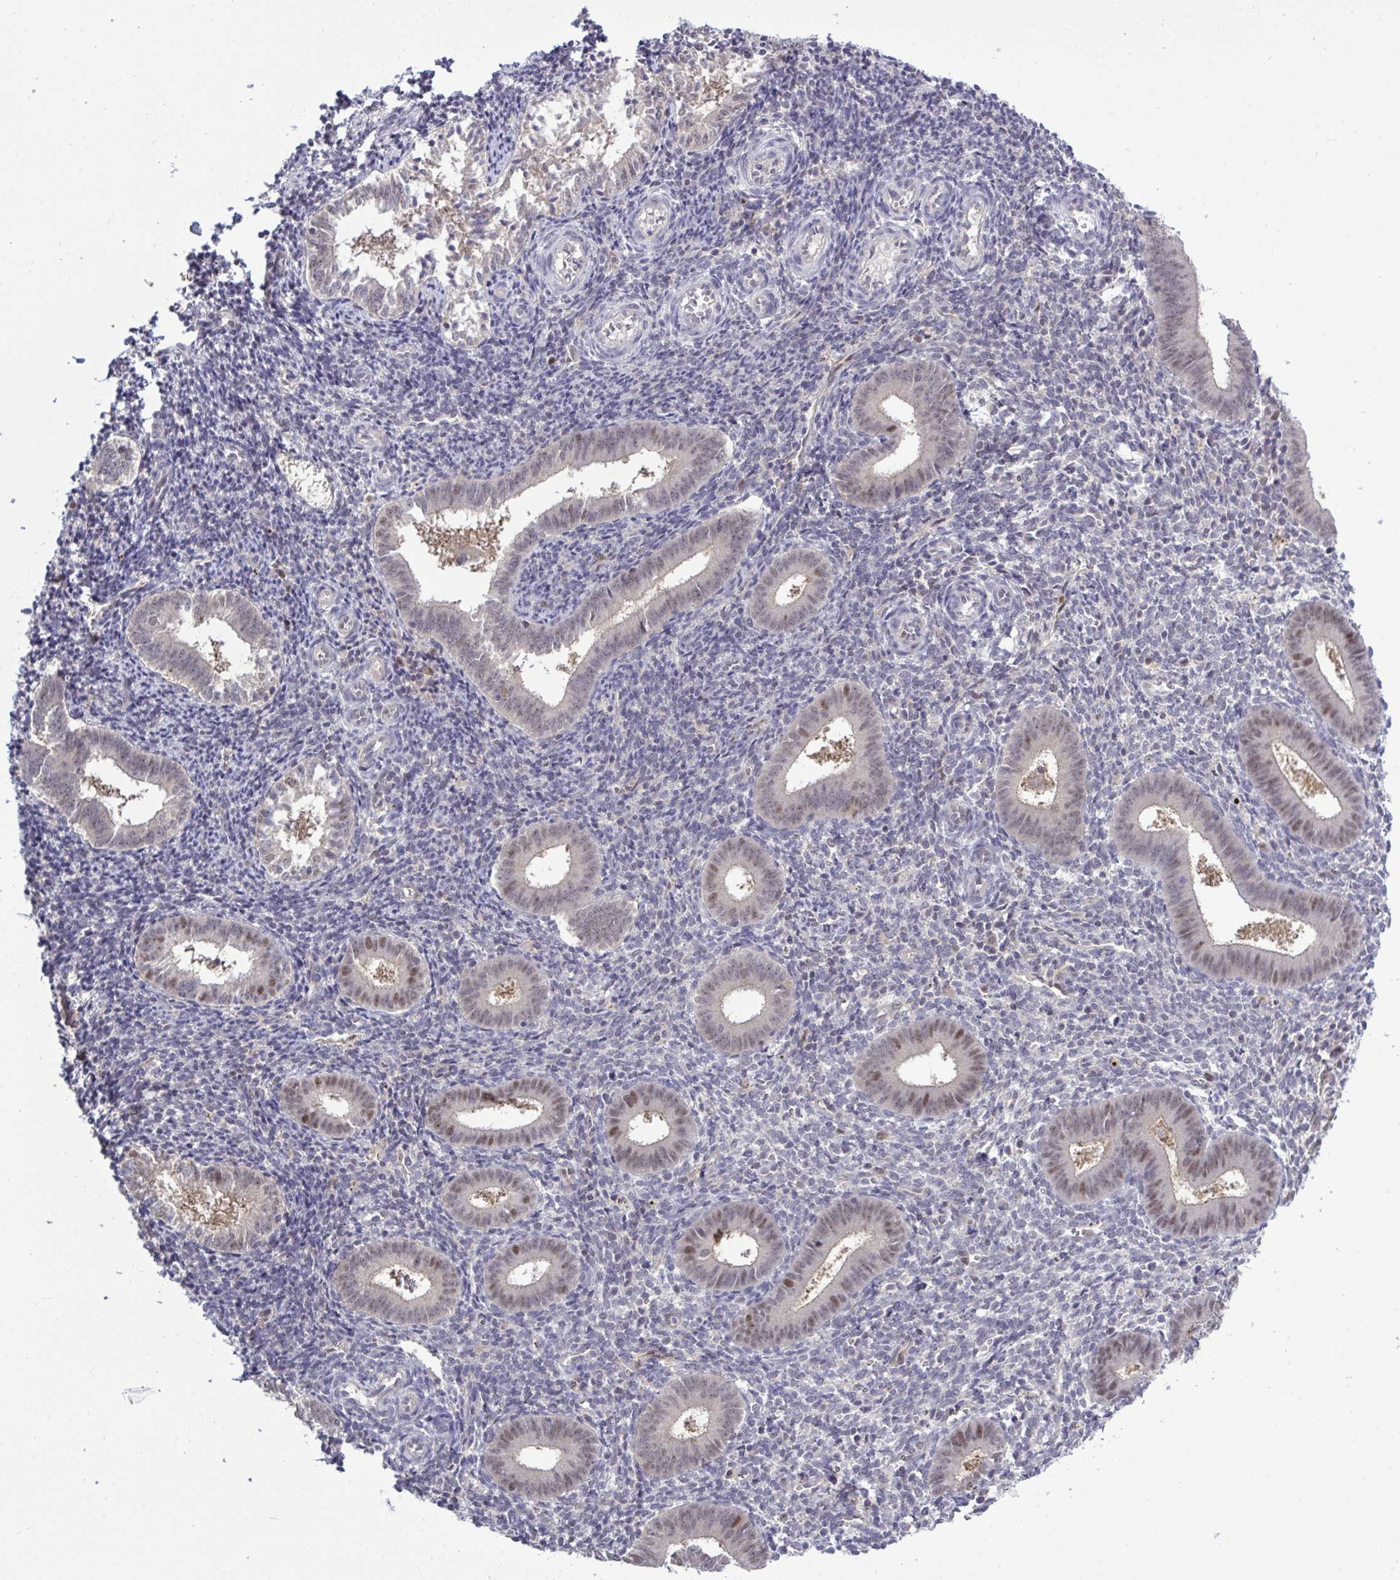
{"staining": {"intensity": "negative", "quantity": "none", "location": "none"}, "tissue": "endometrium", "cell_type": "Cells in endometrial stroma", "image_type": "normal", "snomed": [{"axis": "morphology", "description": "Normal tissue, NOS"}, {"axis": "topography", "description": "Endometrium"}], "caption": "DAB (3,3'-diaminobenzidine) immunohistochemical staining of benign endometrium displays no significant positivity in cells in endometrial stroma. (DAB (3,3'-diaminobenzidine) immunohistochemistry (IHC) visualized using brightfield microscopy, high magnification).", "gene": "ZNF444", "patient": {"sex": "female", "age": 25}}